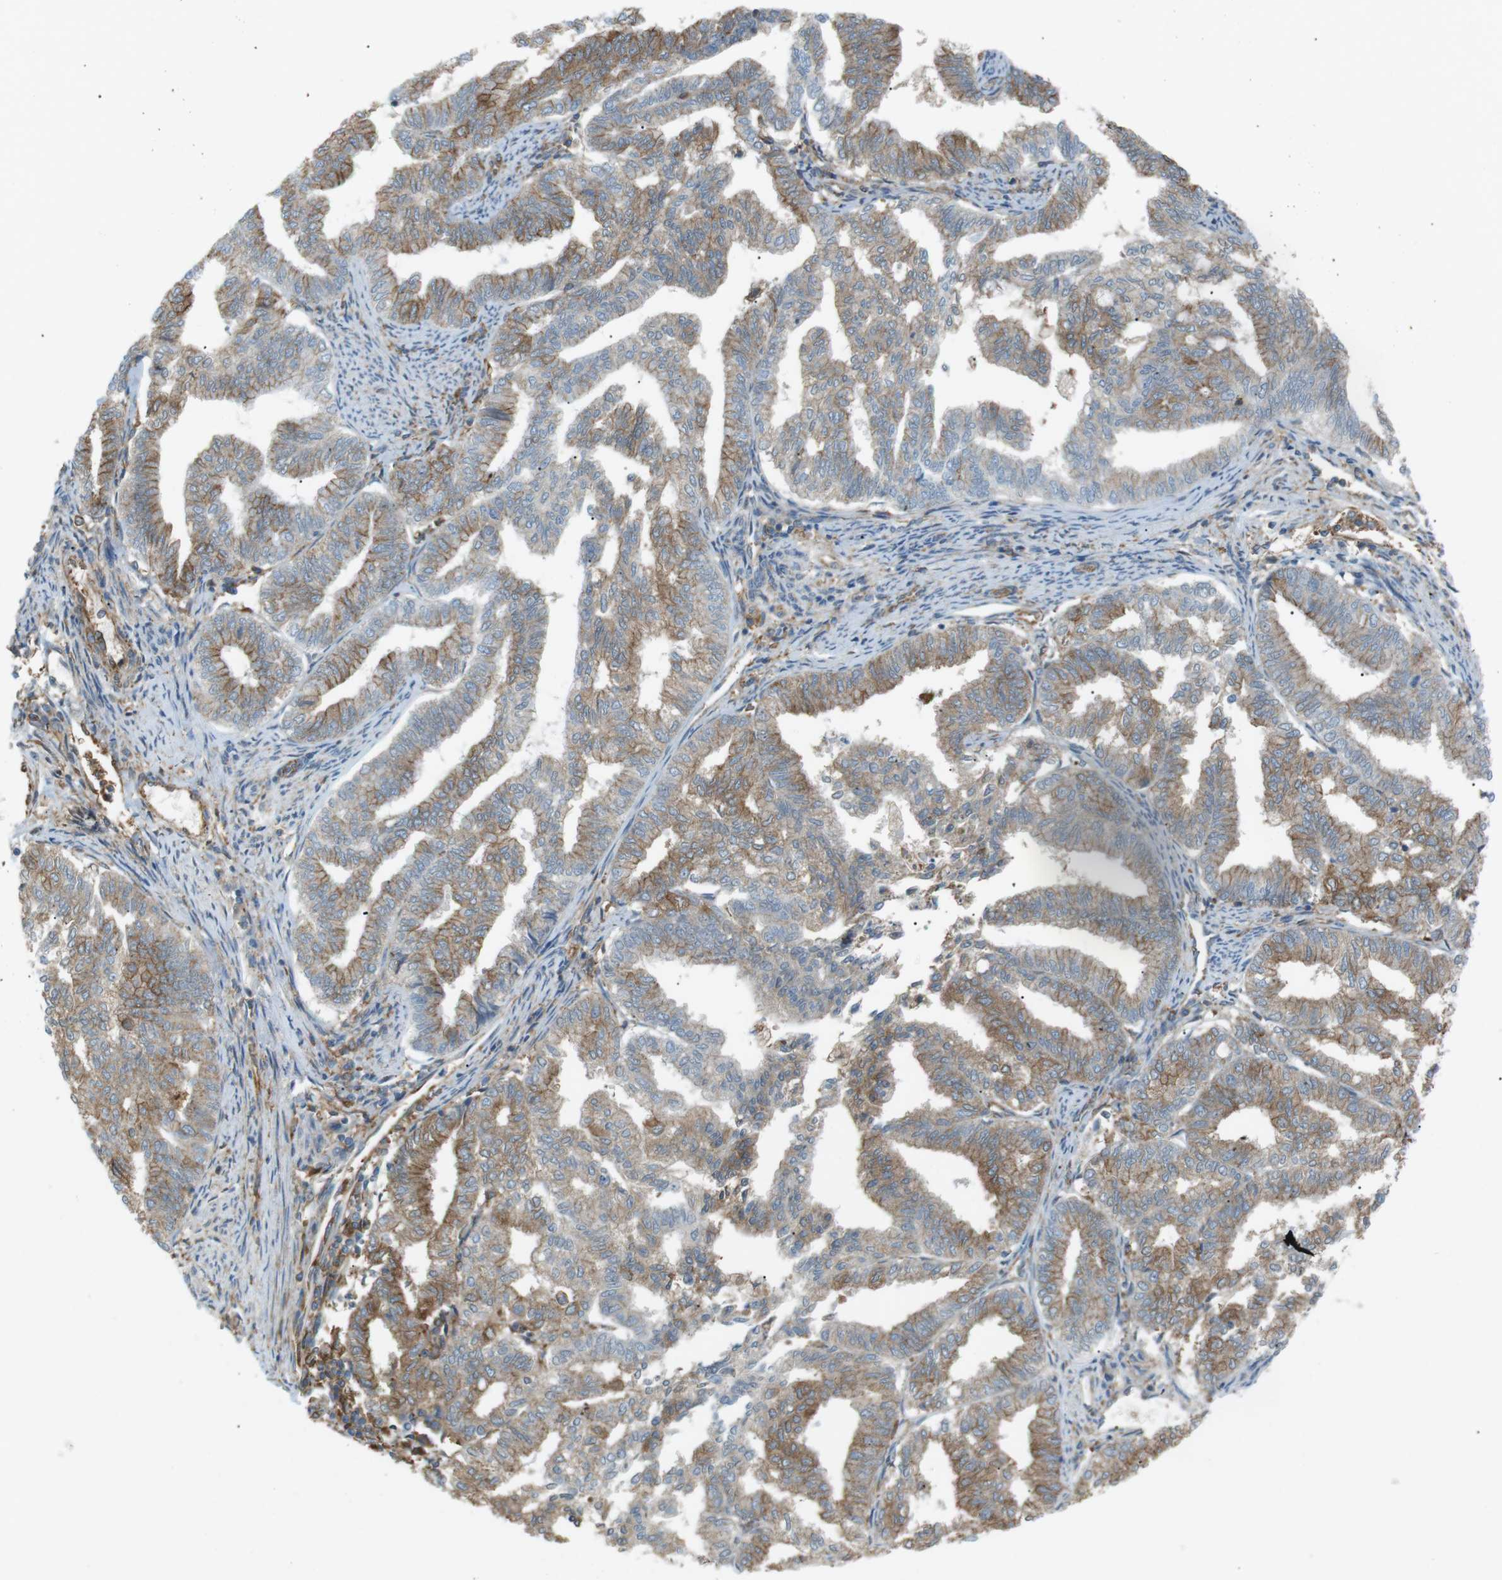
{"staining": {"intensity": "moderate", "quantity": "25%-75%", "location": "cytoplasmic/membranous"}, "tissue": "endometrial cancer", "cell_type": "Tumor cells", "image_type": "cancer", "snomed": [{"axis": "morphology", "description": "Adenocarcinoma, NOS"}, {"axis": "topography", "description": "Endometrium"}], "caption": "This image exhibits IHC staining of endometrial cancer (adenocarcinoma), with medium moderate cytoplasmic/membranous staining in about 25%-75% of tumor cells.", "gene": "PEPD", "patient": {"sex": "female", "age": 79}}